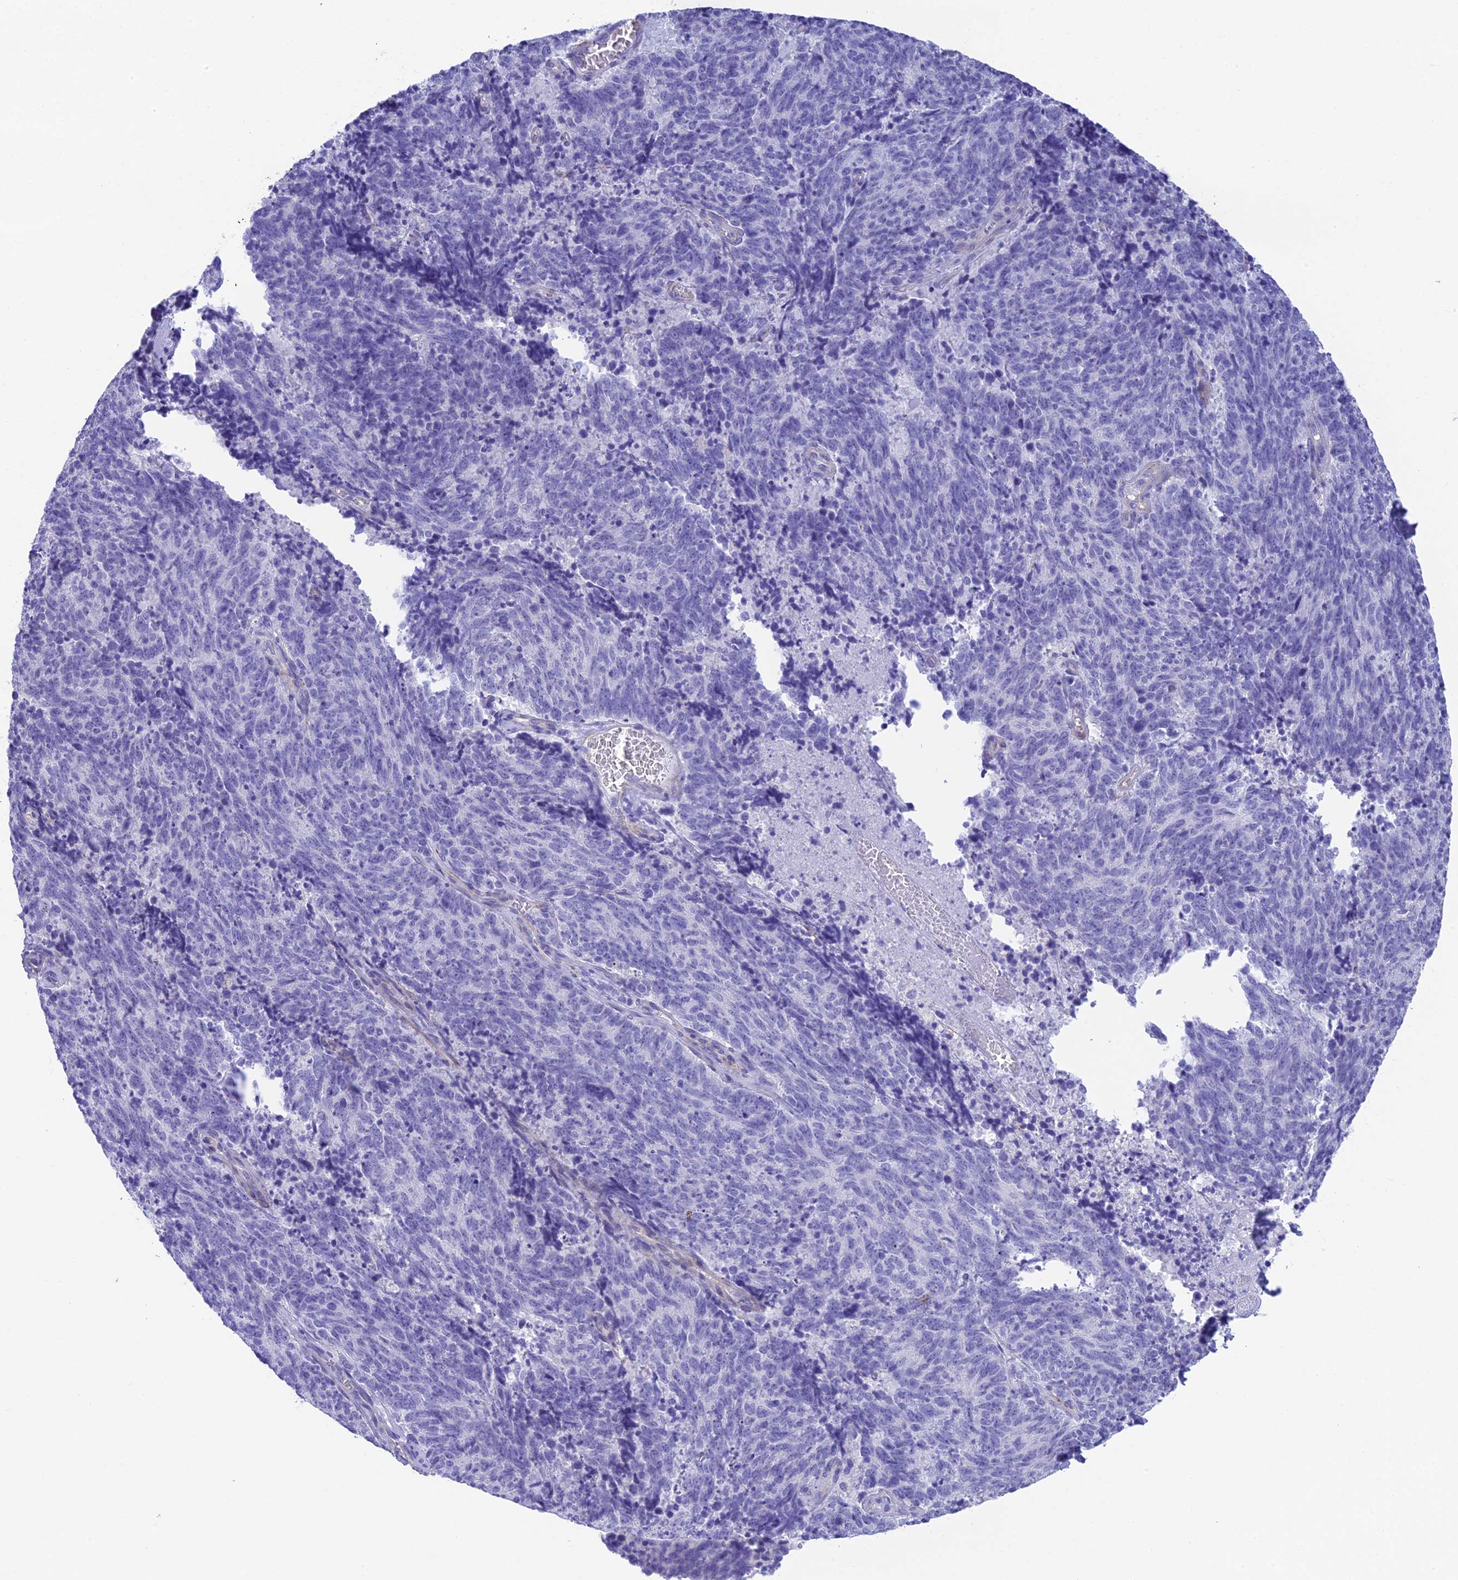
{"staining": {"intensity": "negative", "quantity": "none", "location": "none"}, "tissue": "cervical cancer", "cell_type": "Tumor cells", "image_type": "cancer", "snomed": [{"axis": "morphology", "description": "Squamous cell carcinoma, NOS"}, {"axis": "topography", "description": "Cervix"}], "caption": "This is a image of immunohistochemistry staining of cervical cancer, which shows no staining in tumor cells.", "gene": "TACSTD2", "patient": {"sex": "female", "age": 29}}